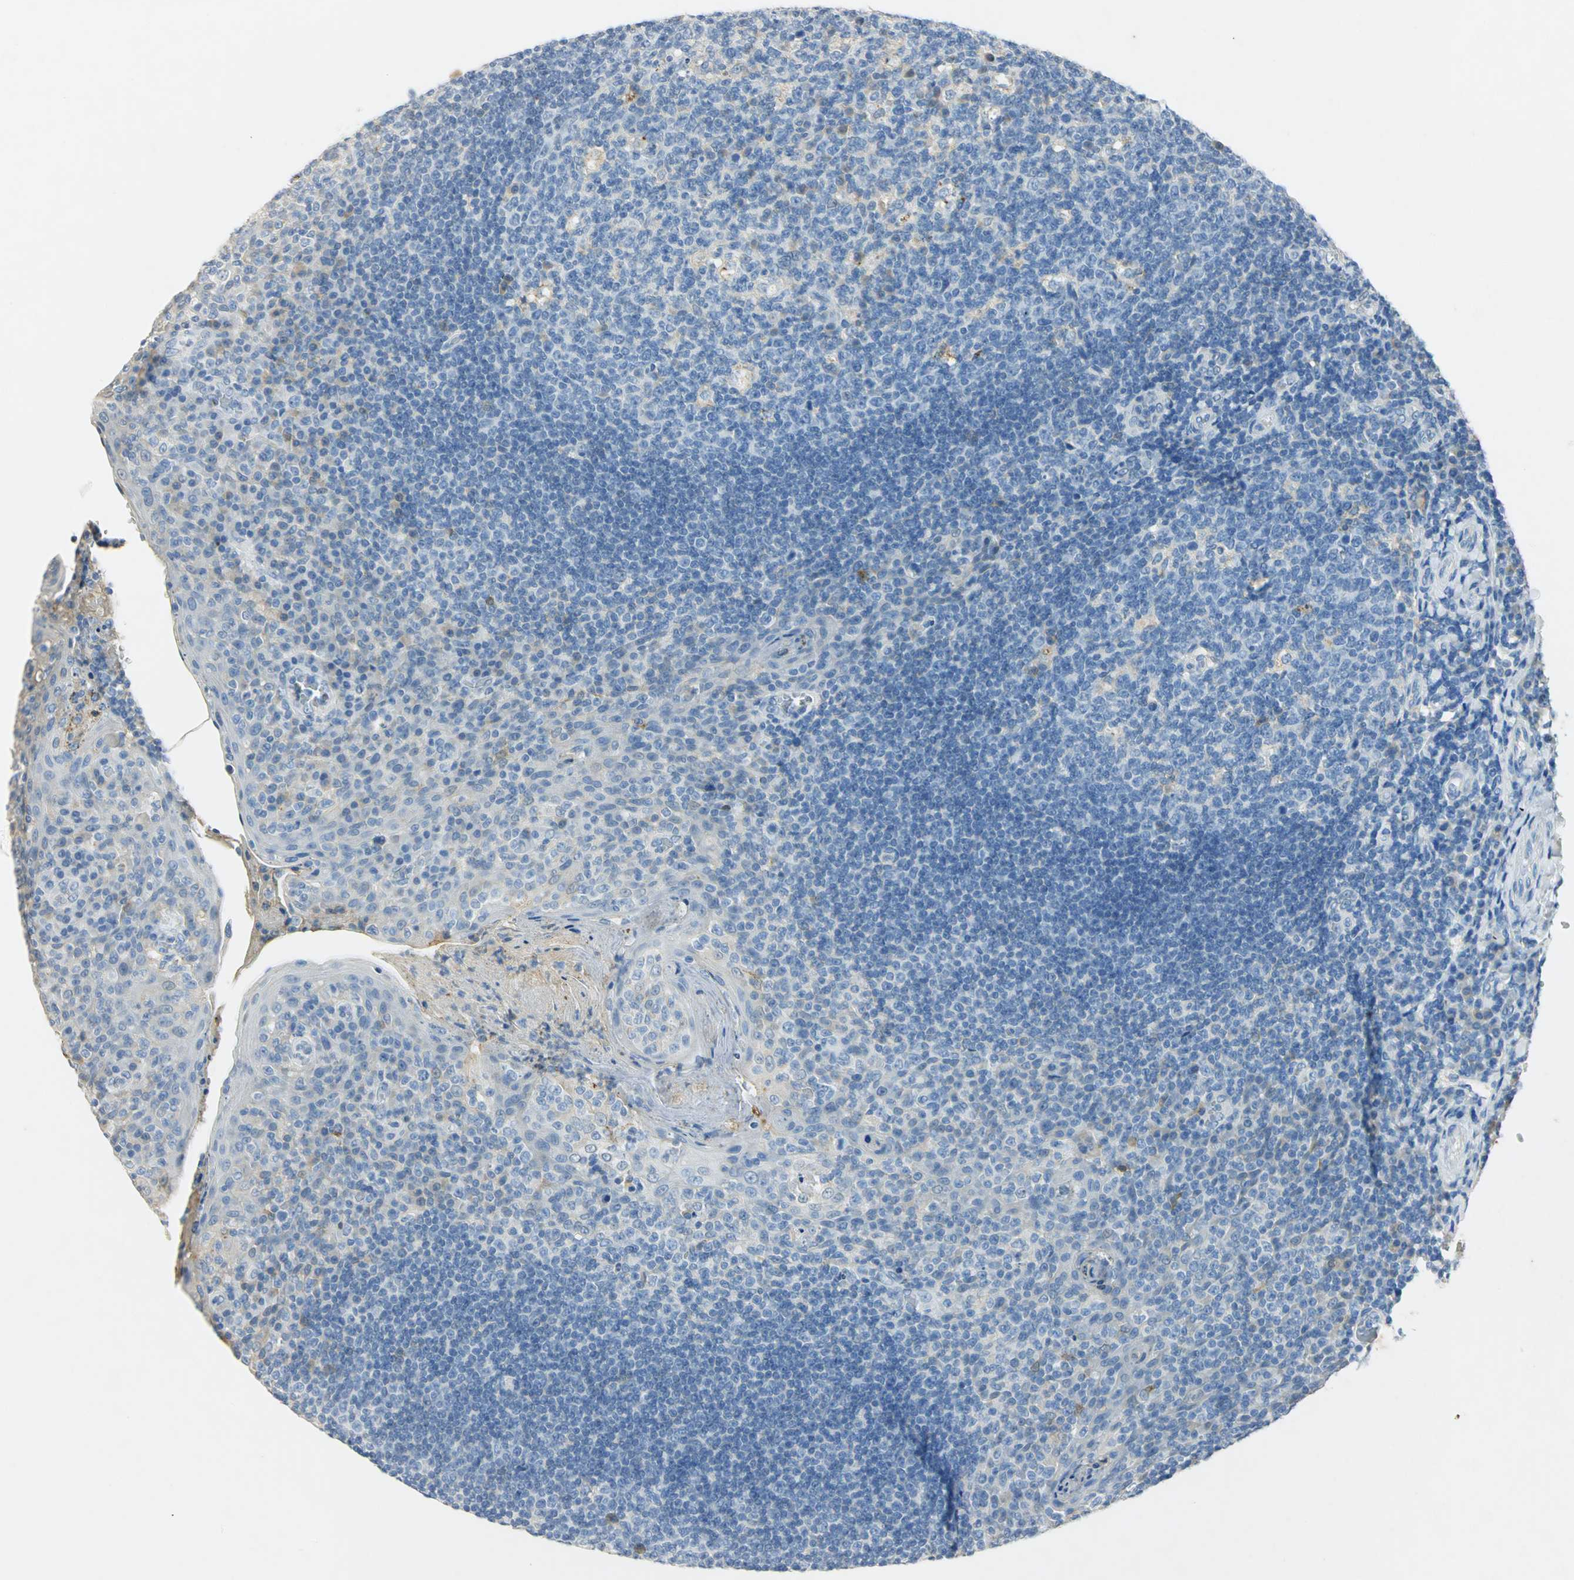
{"staining": {"intensity": "weak", "quantity": "<25%", "location": "cytoplasmic/membranous"}, "tissue": "tonsil", "cell_type": "Germinal center cells", "image_type": "normal", "snomed": [{"axis": "morphology", "description": "Normal tissue, NOS"}, {"axis": "topography", "description": "Tonsil"}], "caption": "A high-resolution micrograph shows immunohistochemistry staining of unremarkable tonsil, which exhibits no significant staining in germinal center cells. (Stains: DAB (3,3'-diaminobenzidine) immunohistochemistry with hematoxylin counter stain, Microscopy: brightfield microscopy at high magnification).", "gene": "ANXA4", "patient": {"sex": "male", "age": 17}}